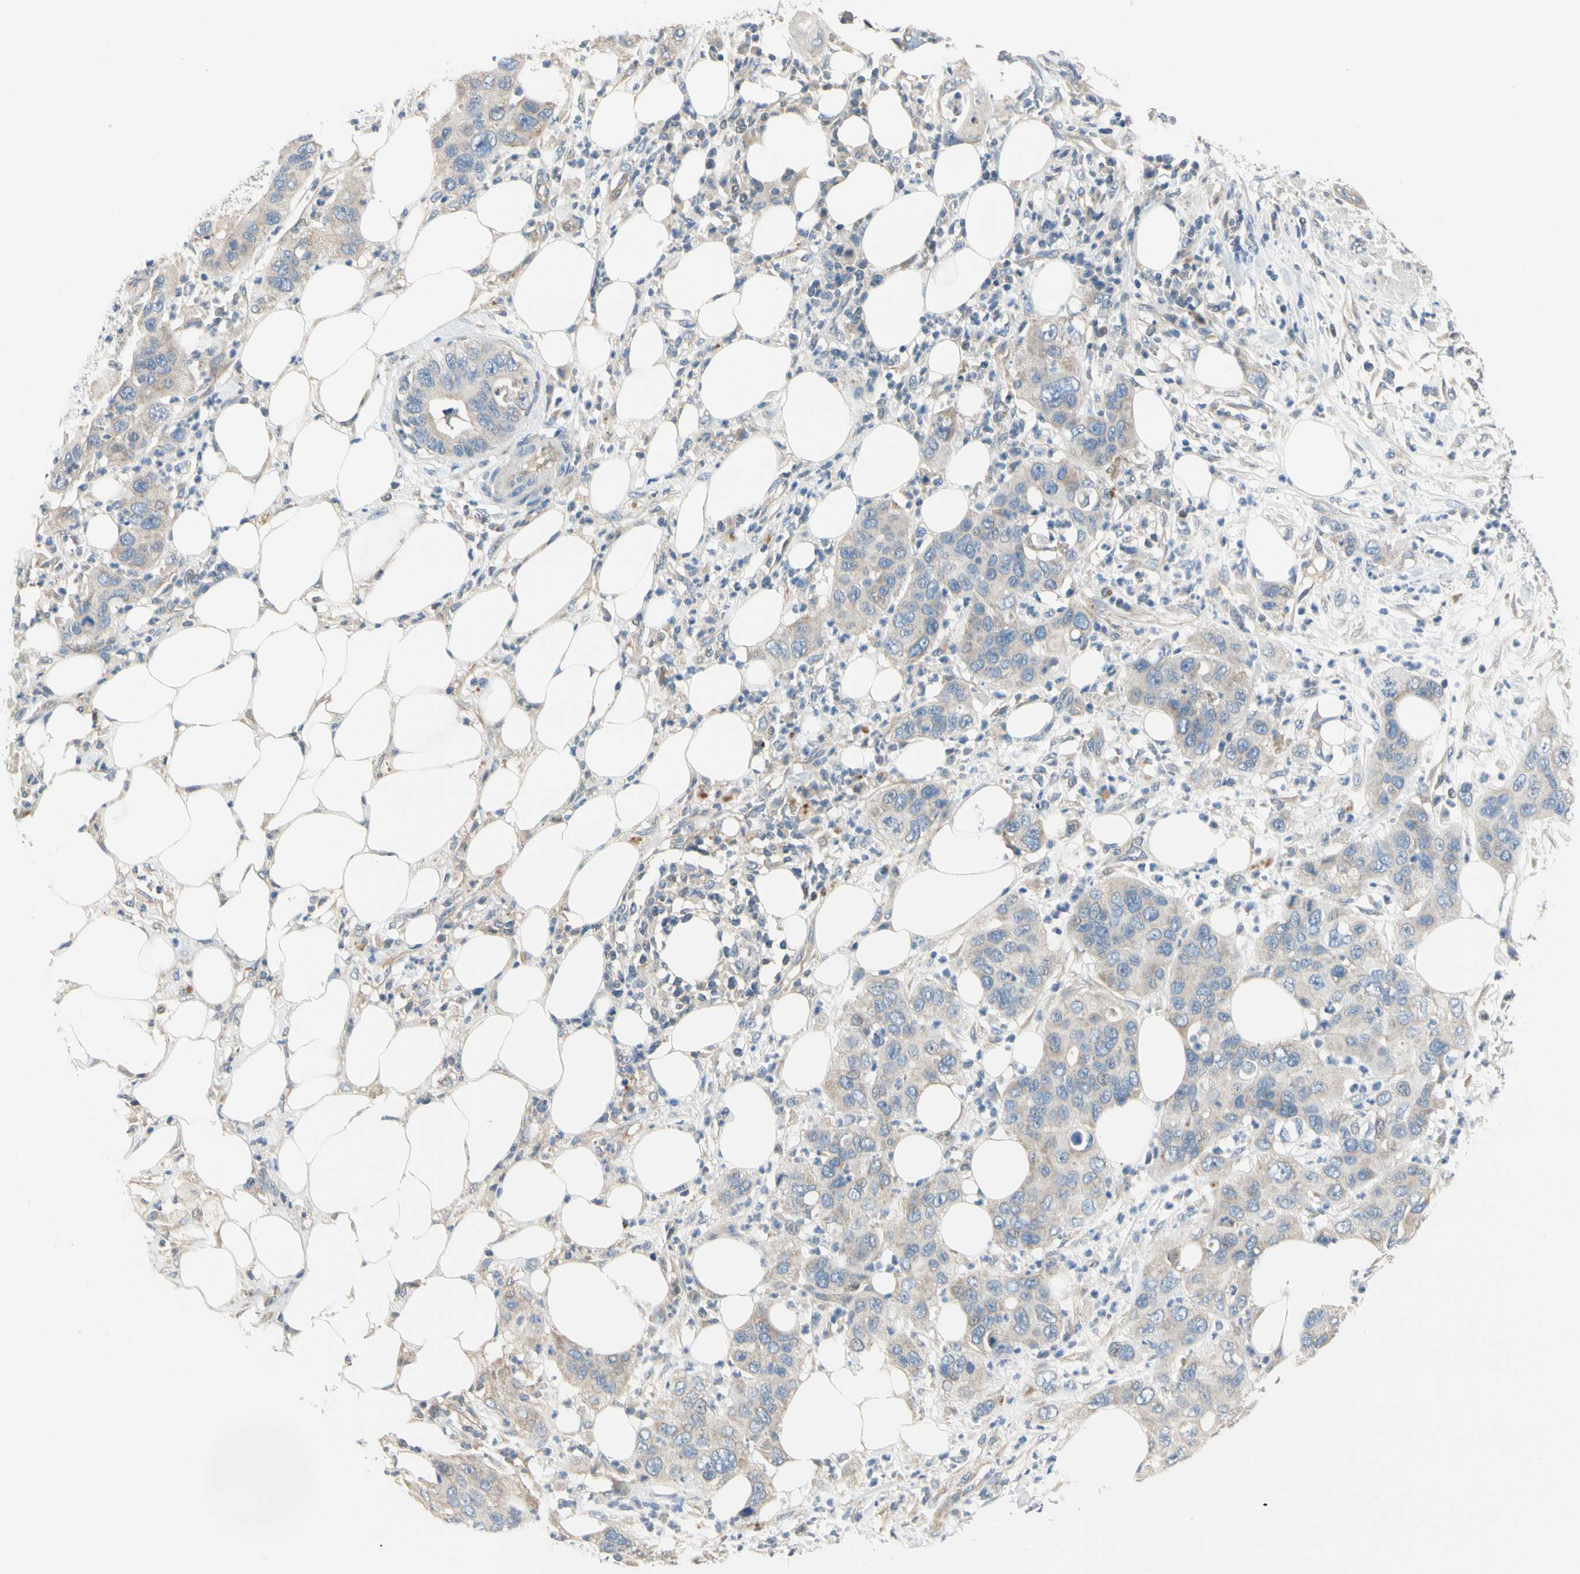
{"staining": {"intensity": "weak", "quantity": "25%-75%", "location": "cytoplasmic/membranous"}, "tissue": "pancreatic cancer", "cell_type": "Tumor cells", "image_type": "cancer", "snomed": [{"axis": "morphology", "description": "Adenocarcinoma, NOS"}, {"axis": "topography", "description": "Pancreas"}], "caption": "This micrograph displays immunohistochemistry (IHC) staining of human pancreatic adenocarcinoma, with low weak cytoplasmic/membranous positivity in approximately 25%-75% of tumor cells.", "gene": "GPR153", "patient": {"sex": "female", "age": 71}}